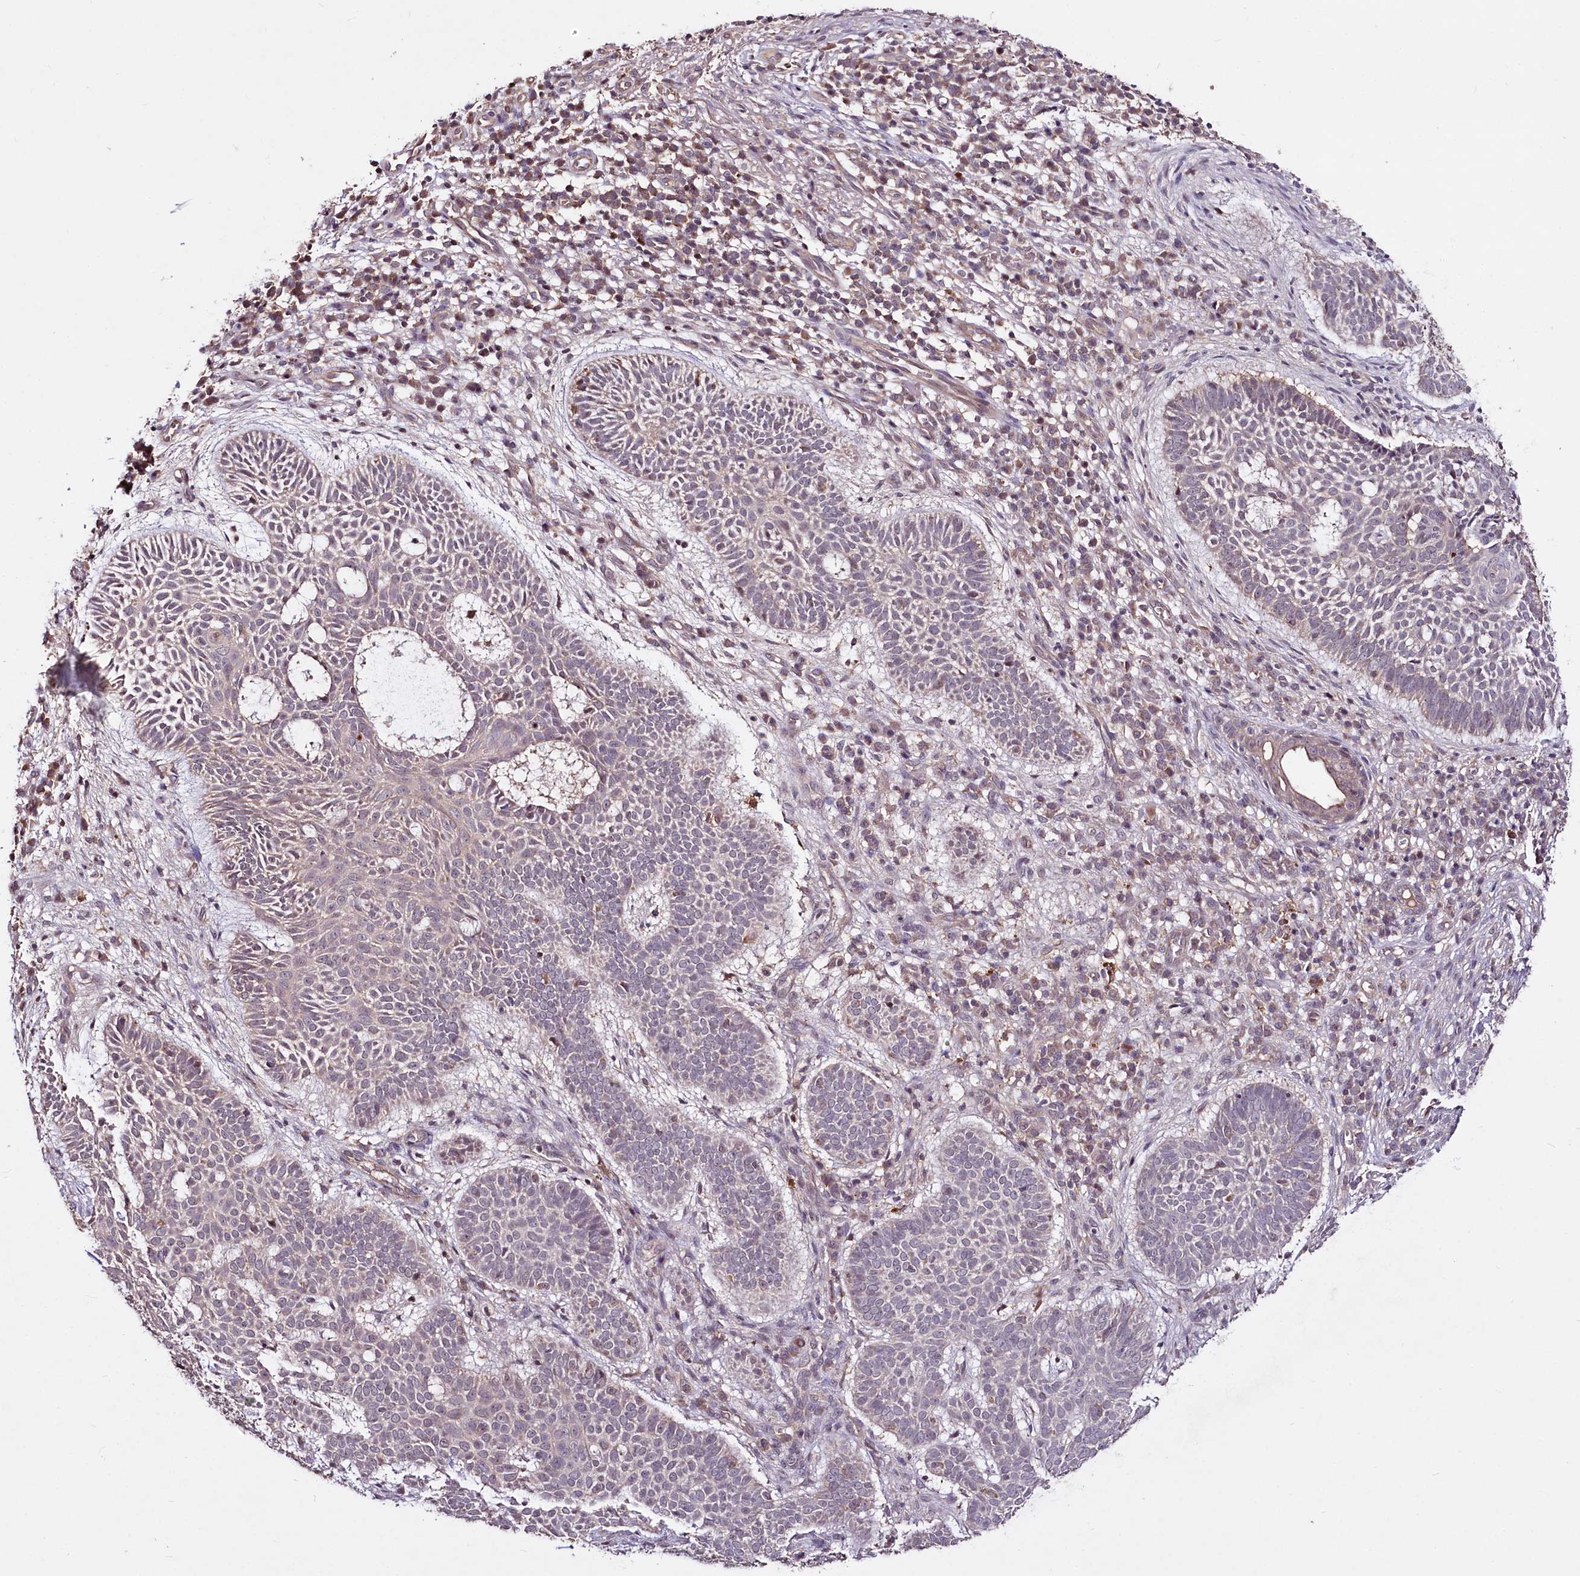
{"staining": {"intensity": "weak", "quantity": "<25%", "location": "cytoplasmic/membranous"}, "tissue": "skin cancer", "cell_type": "Tumor cells", "image_type": "cancer", "snomed": [{"axis": "morphology", "description": "Basal cell carcinoma"}, {"axis": "topography", "description": "Skin"}], "caption": "Tumor cells are negative for brown protein staining in skin cancer (basal cell carcinoma).", "gene": "TAFAZZIN", "patient": {"sex": "male", "age": 85}}